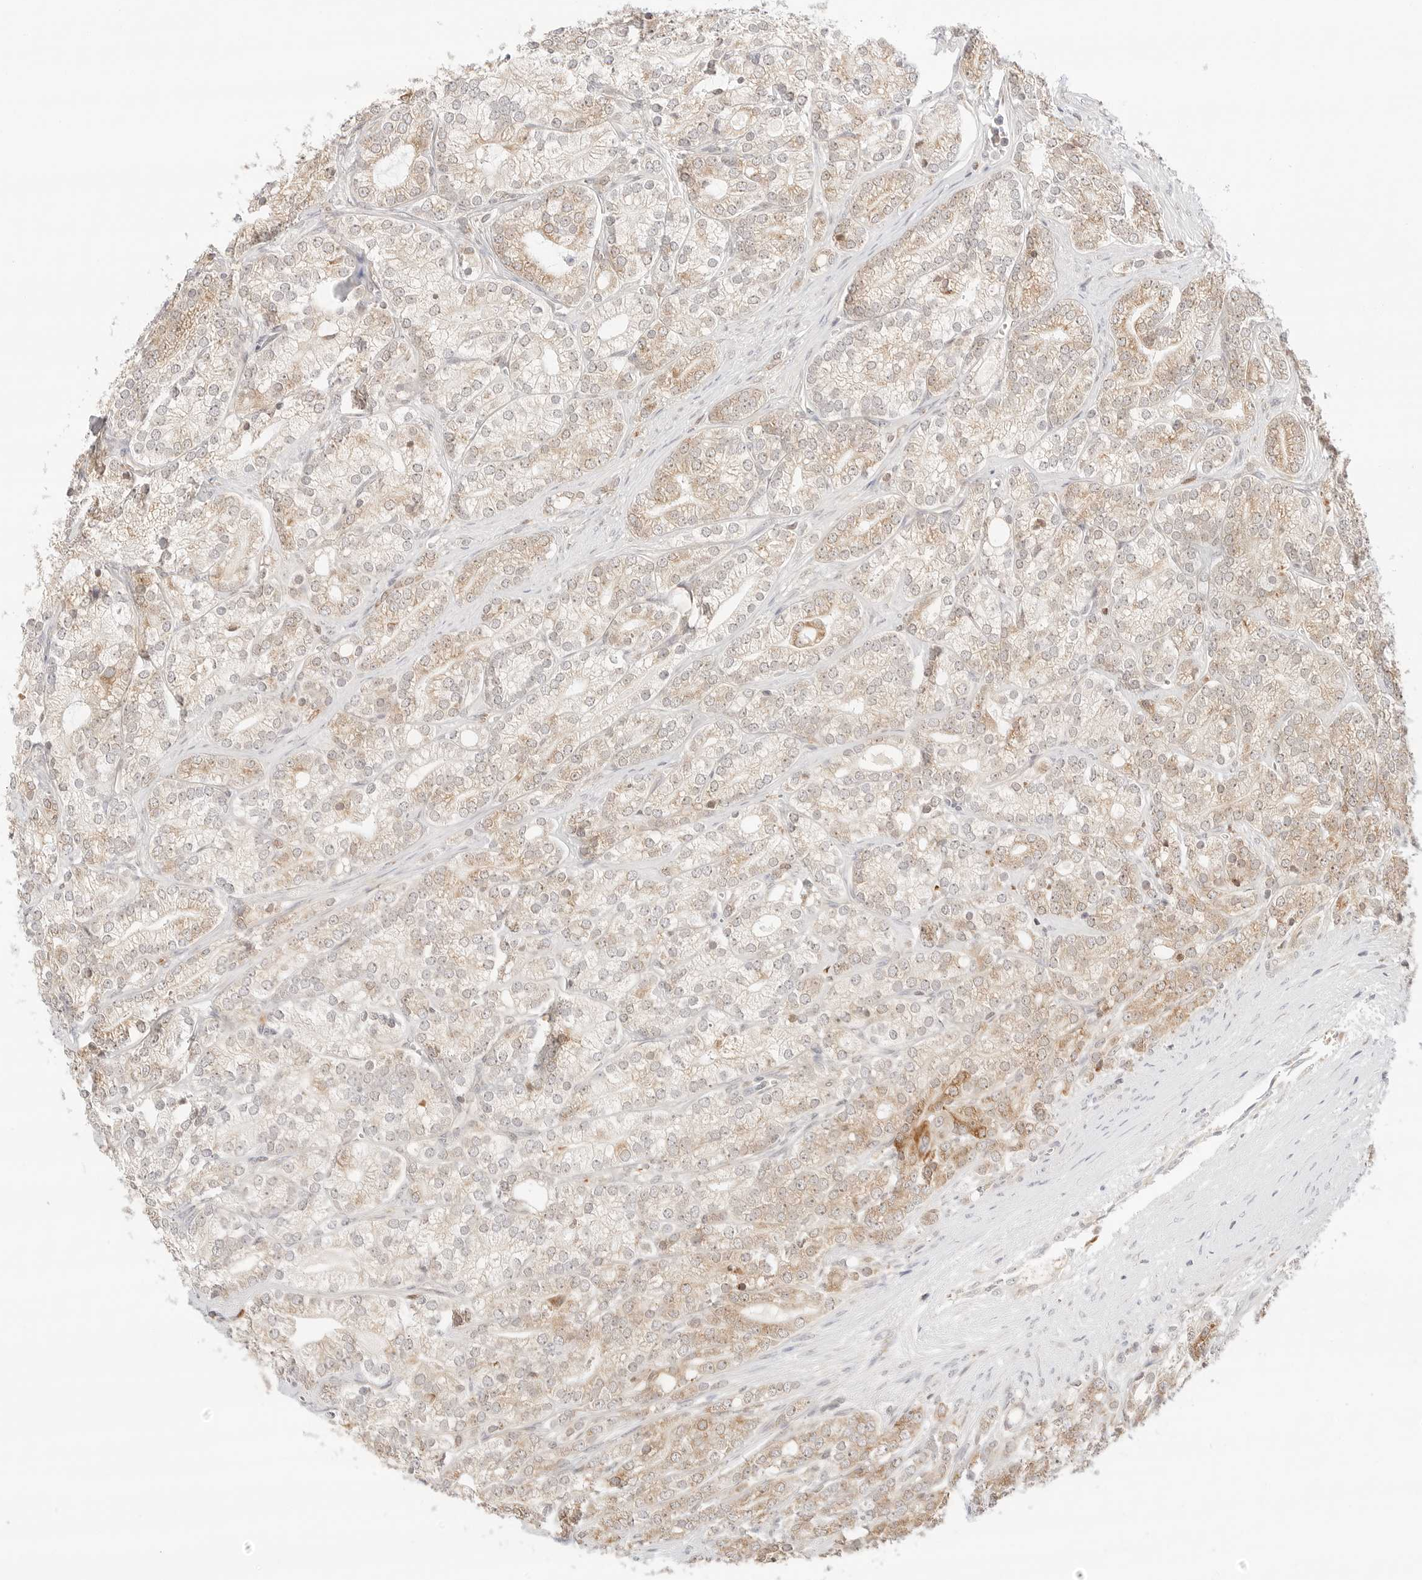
{"staining": {"intensity": "moderate", "quantity": "25%-75%", "location": "cytoplasmic/membranous"}, "tissue": "prostate cancer", "cell_type": "Tumor cells", "image_type": "cancer", "snomed": [{"axis": "morphology", "description": "Adenocarcinoma, High grade"}, {"axis": "topography", "description": "Prostate"}], "caption": "Tumor cells display medium levels of moderate cytoplasmic/membranous positivity in approximately 25%-75% of cells in adenocarcinoma (high-grade) (prostate).", "gene": "ERO1B", "patient": {"sex": "male", "age": 57}}